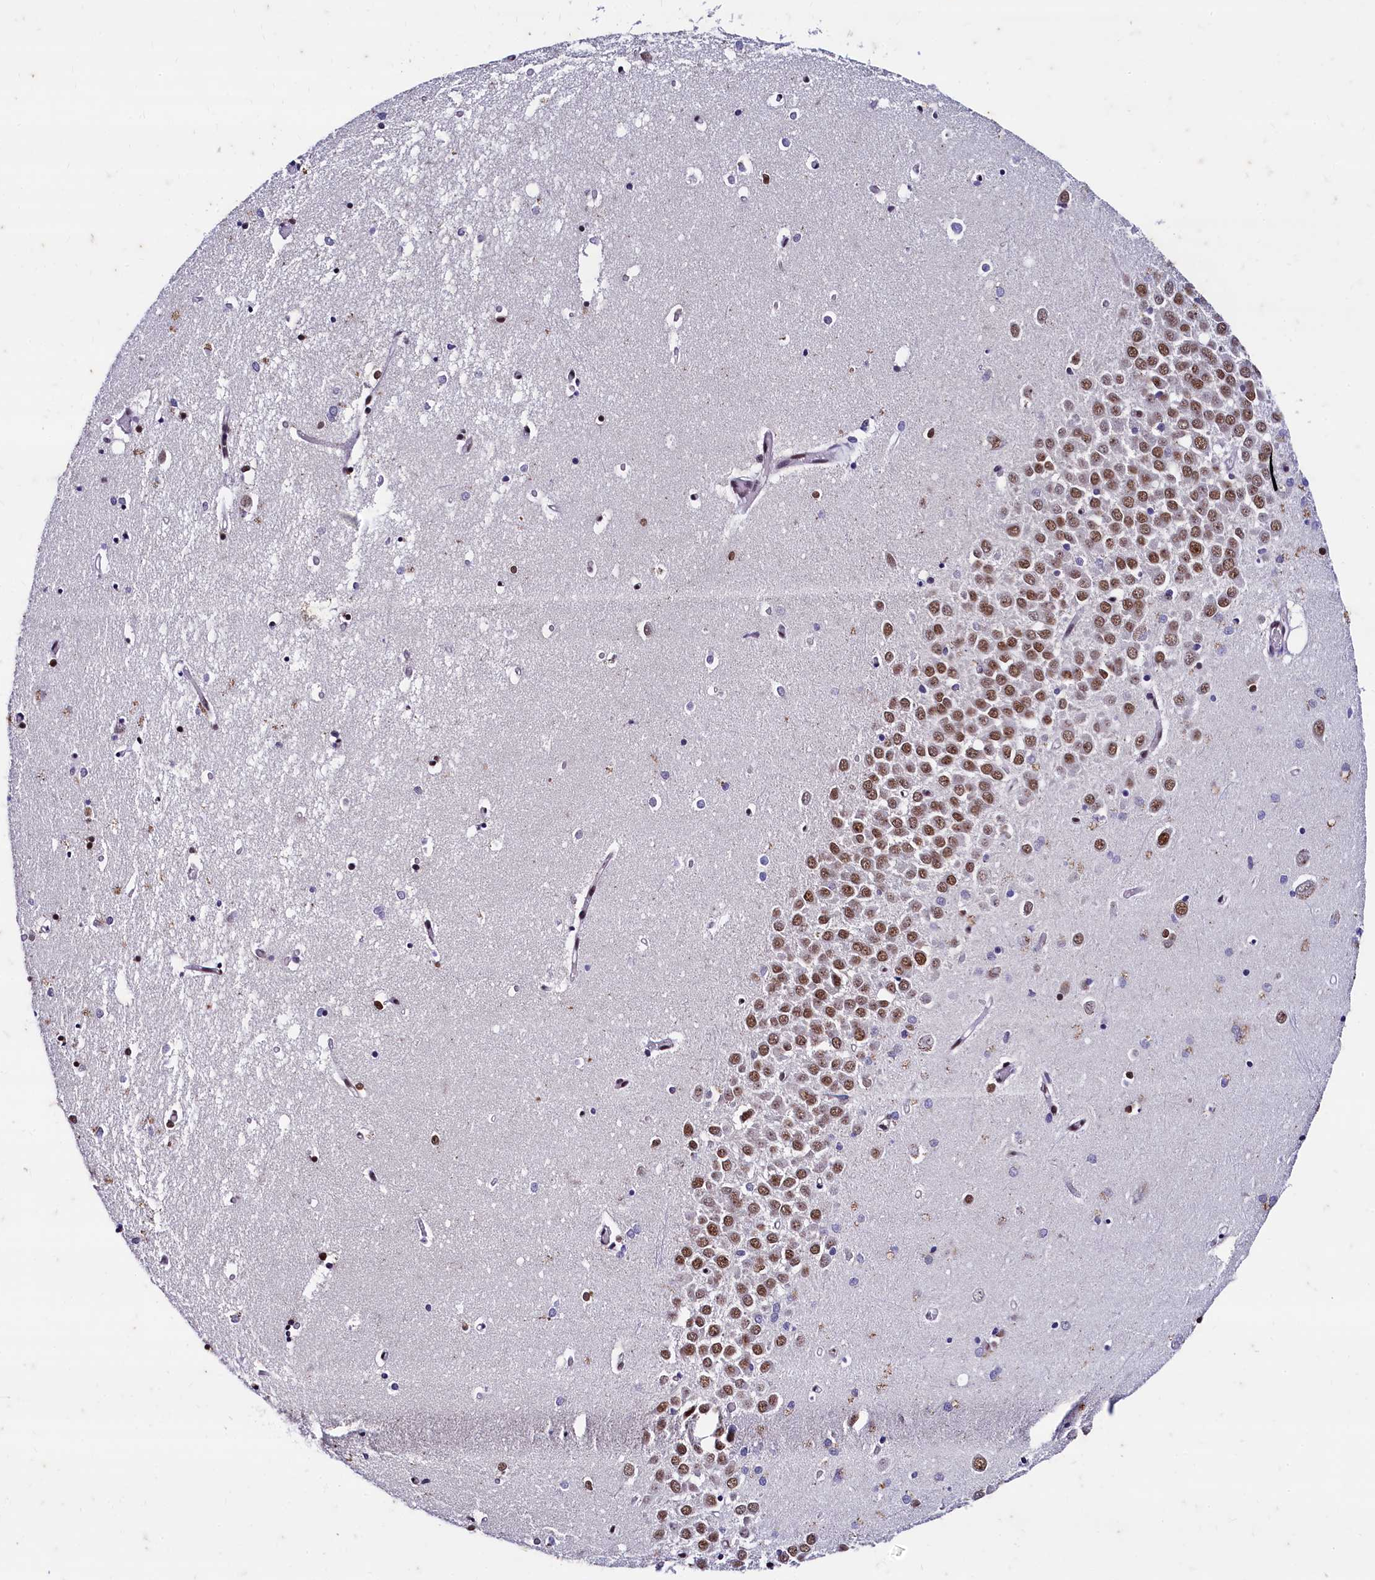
{"staining": {"intensity": "strong", "quantity": "<25%", "location": "nuclear"}, "tissue": "hippocampus", "cell_type": "Glial cells", "image_type": "normal", "snomed": [{"axis": "morphology", "description": "Normal tissue, NOS"}, {"axis": "topography", "description": "Hippocampus"}], "caption": "A micrograph of human hippocampus stained for a protein shows strong nuclear brown staining in glial cells. Nuclei are stained in blue.", "gene": "CPSF7", "patient": {"sex": "male", "age": 70}}